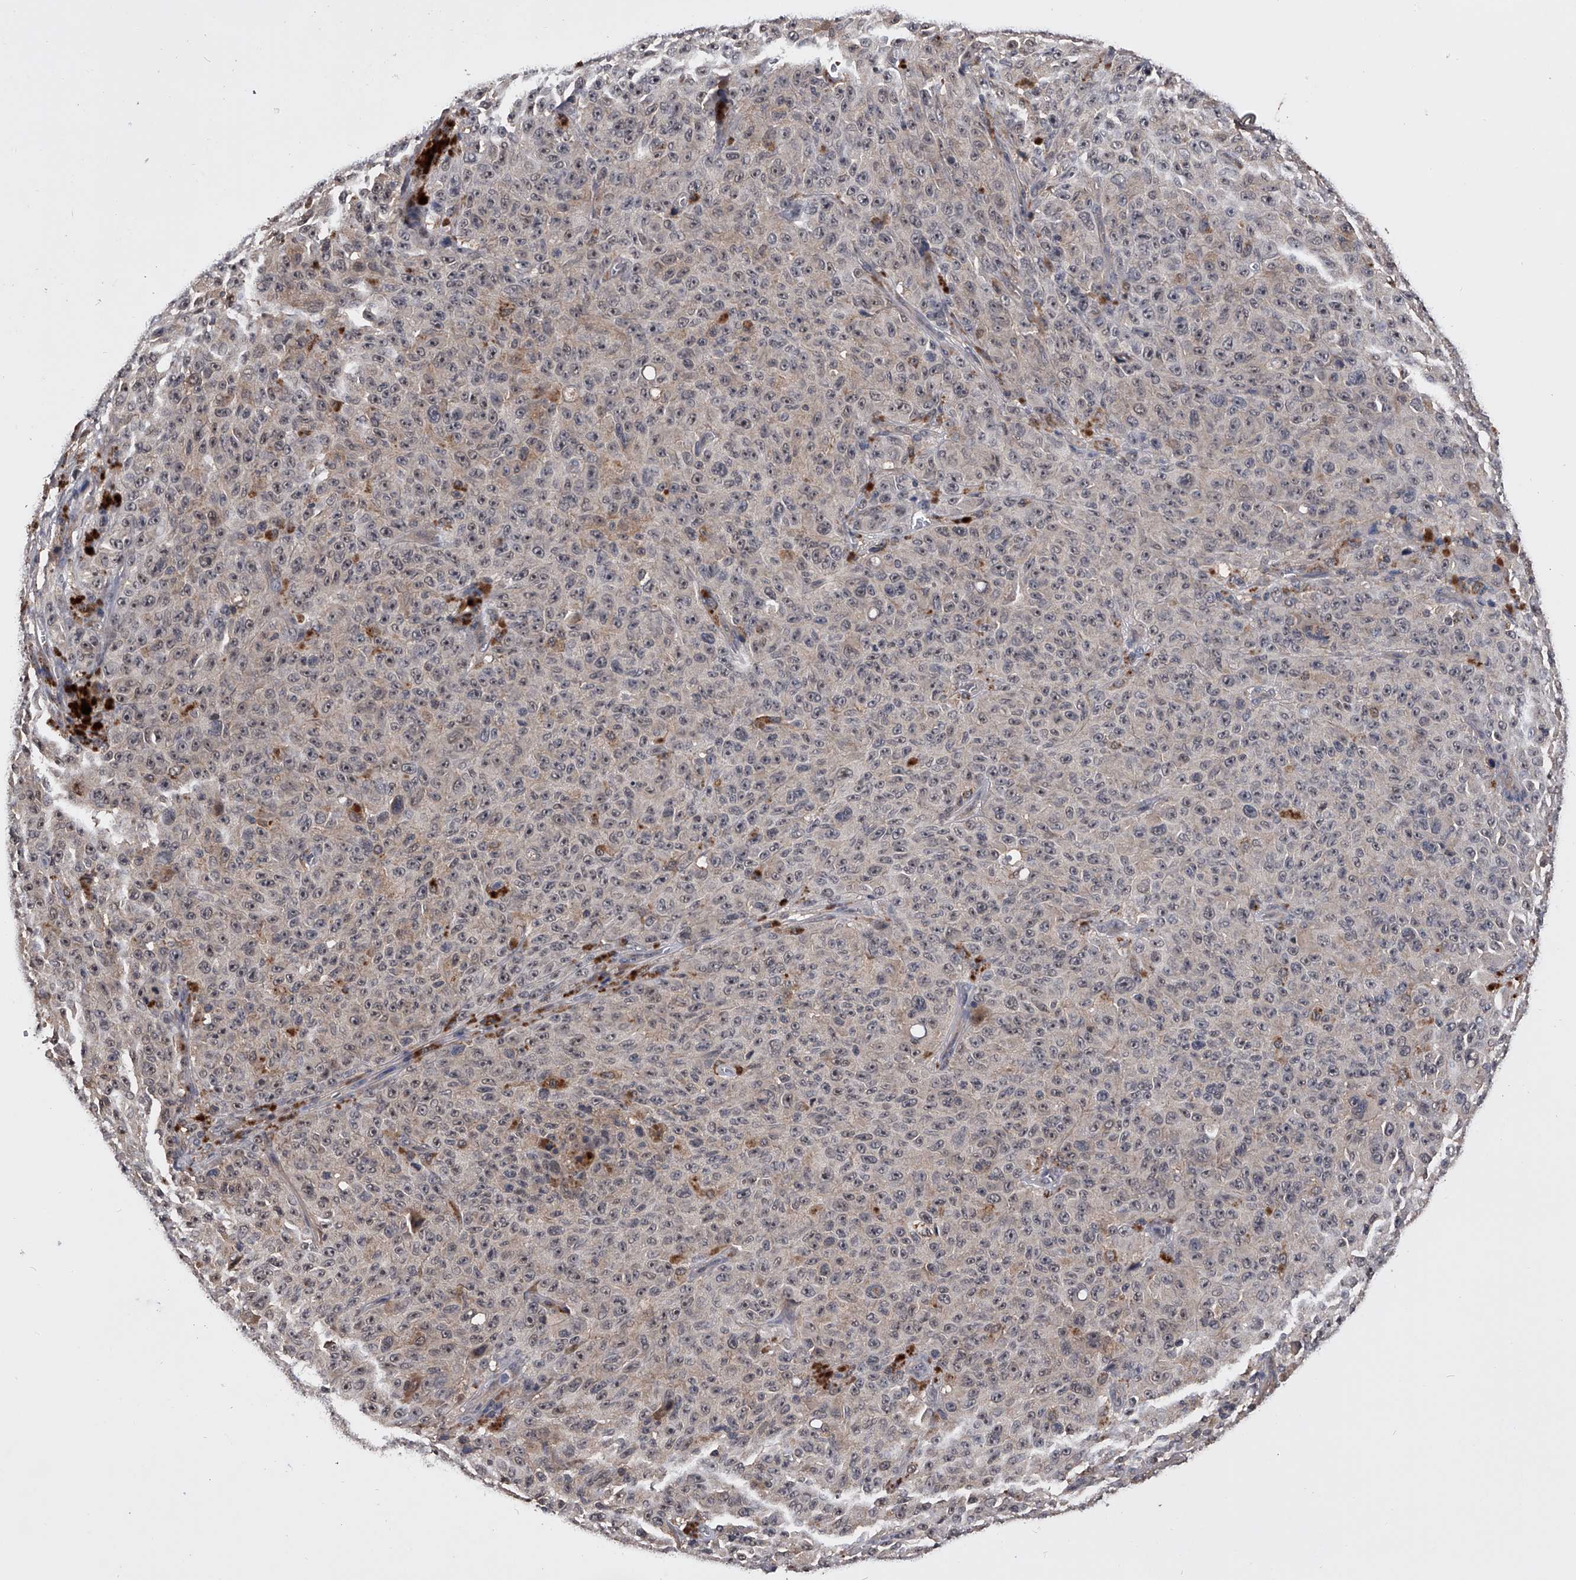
{"staining": {"intensity": "negative", "quantity": "none", "location": "none"}, "tissue": "melanoma", "cell_type": "Tumor cells", "image_type": "cancer", "snomed": [{"axis": "morphology", "description": "Malignant melanoma, NOS"}, {"axis": "topography", "description": "Skin"}], "caption": "Human malignant melanoma stained for a protein using immunohistochemistry (IHC) reveals no staining in tumor cells.", "gene": "EFCAB7", "patient": {"sex": "female", "age": 82}}